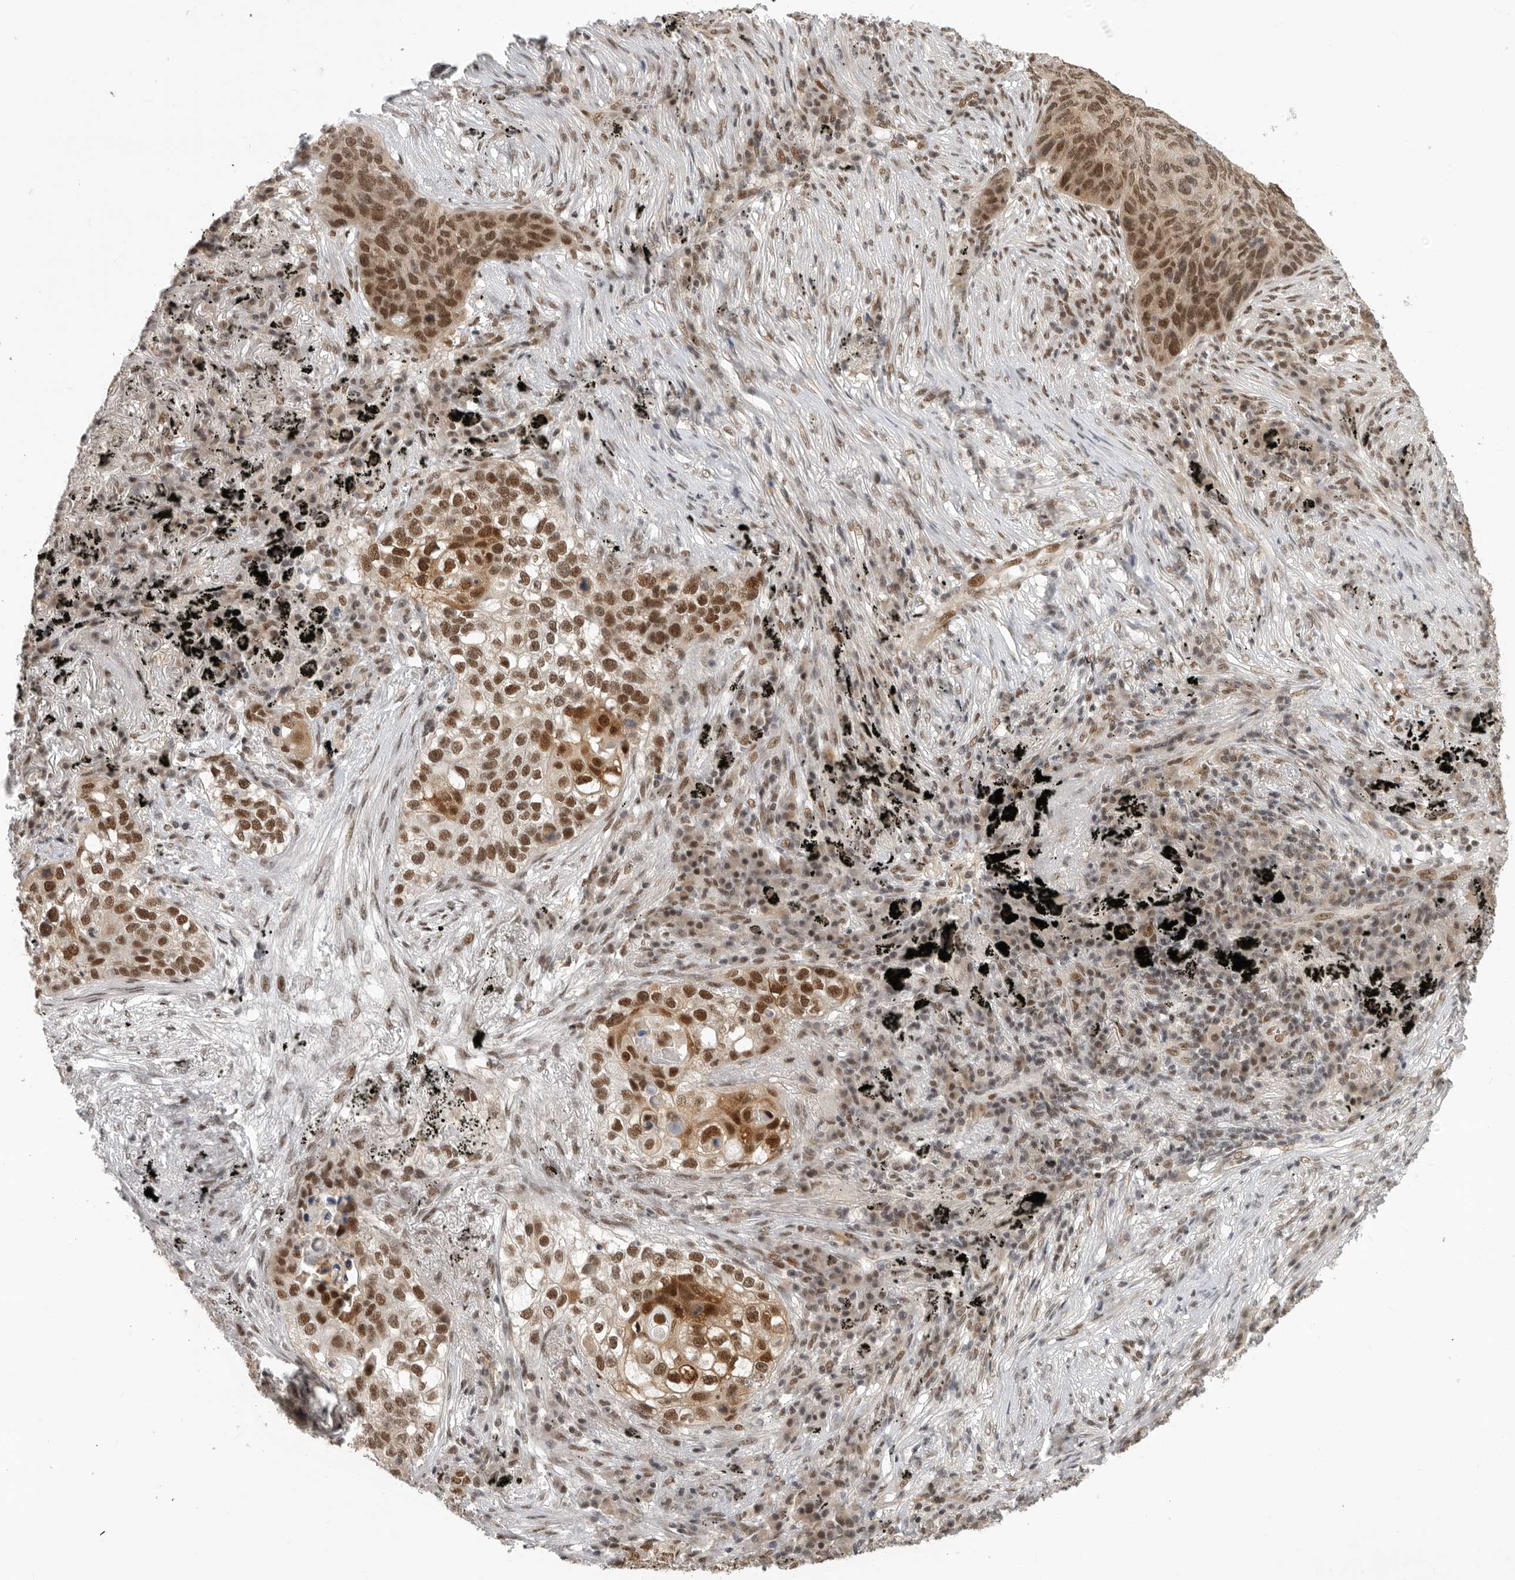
{"staining": {"intensity": "moderate", "quantity": ">75%", "location": "cytoplasmic/membranous,nuclear"}, "tissue": "lung cancer", "cell_type": "Tumor cells", "image_type": "cancer", "snomed": [{"axis": "morphology", "description": "Squamous cell carcinoma, NOS"}, {"axis": "topography", "description": "Lung"}], "caption": "Moderate cytoplasmic/membranous and nuclear staining is appreciated in about >75% of tumor cells in squamous cell carcinoma (lung).", "gene": "ZNF830", "patient": {"sex": "female", "age": 63}}